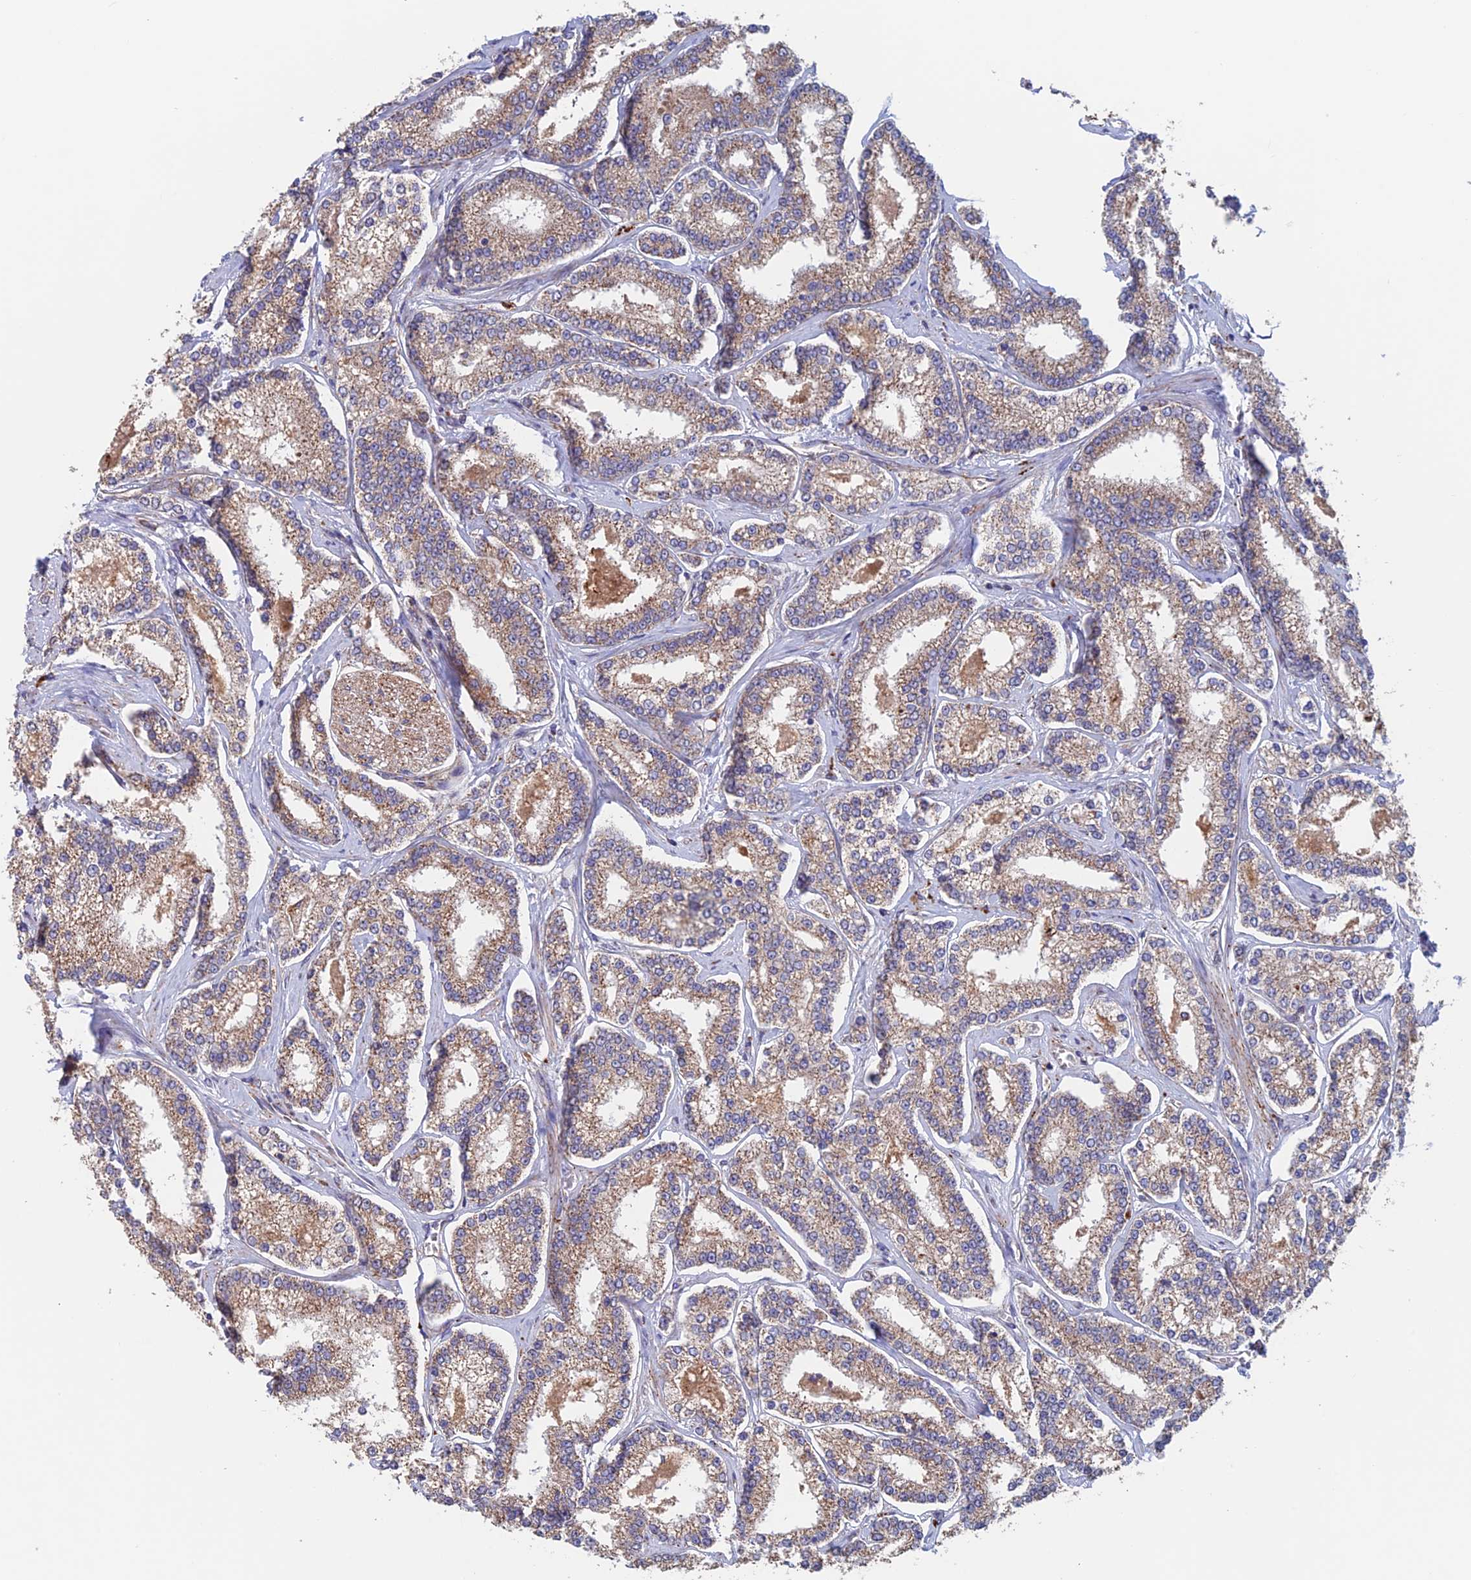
{"staining": {"intensity": "moderate", "quantity": ">75%", "location": "cytoplasmic/membranous"}, "tissue": "prostate cancer", "cell_type": "Tumor cells", "image_type": "cancer", "snomed": [{"axis": "morphology", "description": "Normal tissue, NOS"}, {"axis": "morphology", "description": "Adenocarcinoma, High grade"}, {"axis": "topography", "description": "Prostate"}], "caption": "Immunohistochemistry (IHC) image of neoplastic tissue: adenocarcinoma (high-grade) (prostate) stained using immunohistochemistry (IHC) demonstrates medium levels of moderate protein expression localized specifically in the cytoplasmic/membranous of tumor cells, appearing as a cytoplasmic/membranous brown color.", "gene": "MRPL1", "patient": {"sex": "male", "age": 83}}